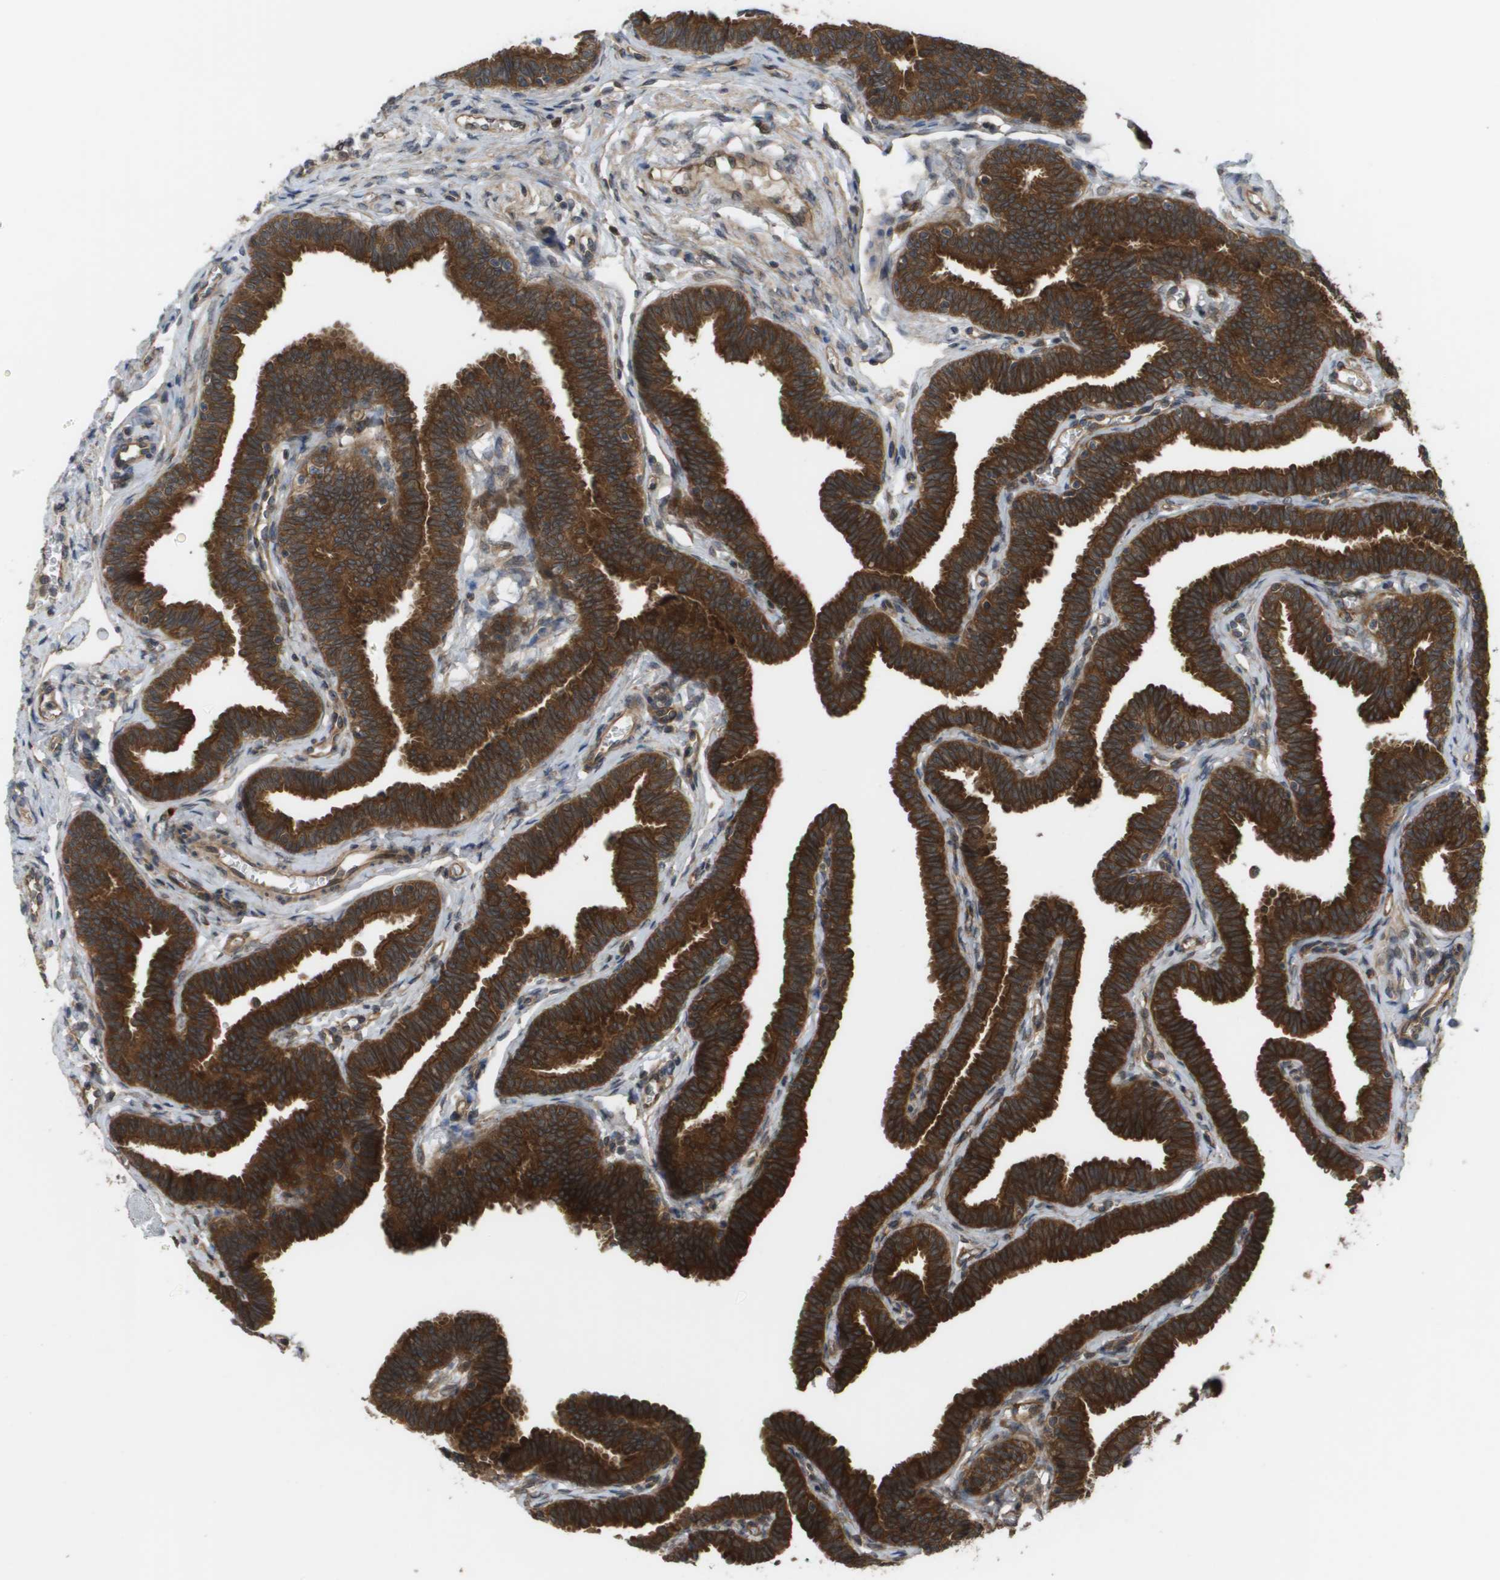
{"staining": {"intensity": "strong", "quantity": ">75%", "location": "cytoplasmic/membranous"}, "tissue": "fallopian tube", "cell_type": "Glandular cells", "image_type": "normal", "snomed": [{"axis": "morphology", "description": "Normal tissue, NOS"}, {"axis": "topography", "description": "Fallopian tube"}, {"axis": "topography", "description": "Ovary"}], "caption": "Fallopian tube stained for a protein (brown) exhibits strong cytoplasmic/membranous positive positivity in about >75% of glandular cells.", "gene": "CTPS2", "patient": {"sex": "female", "age": 23}}